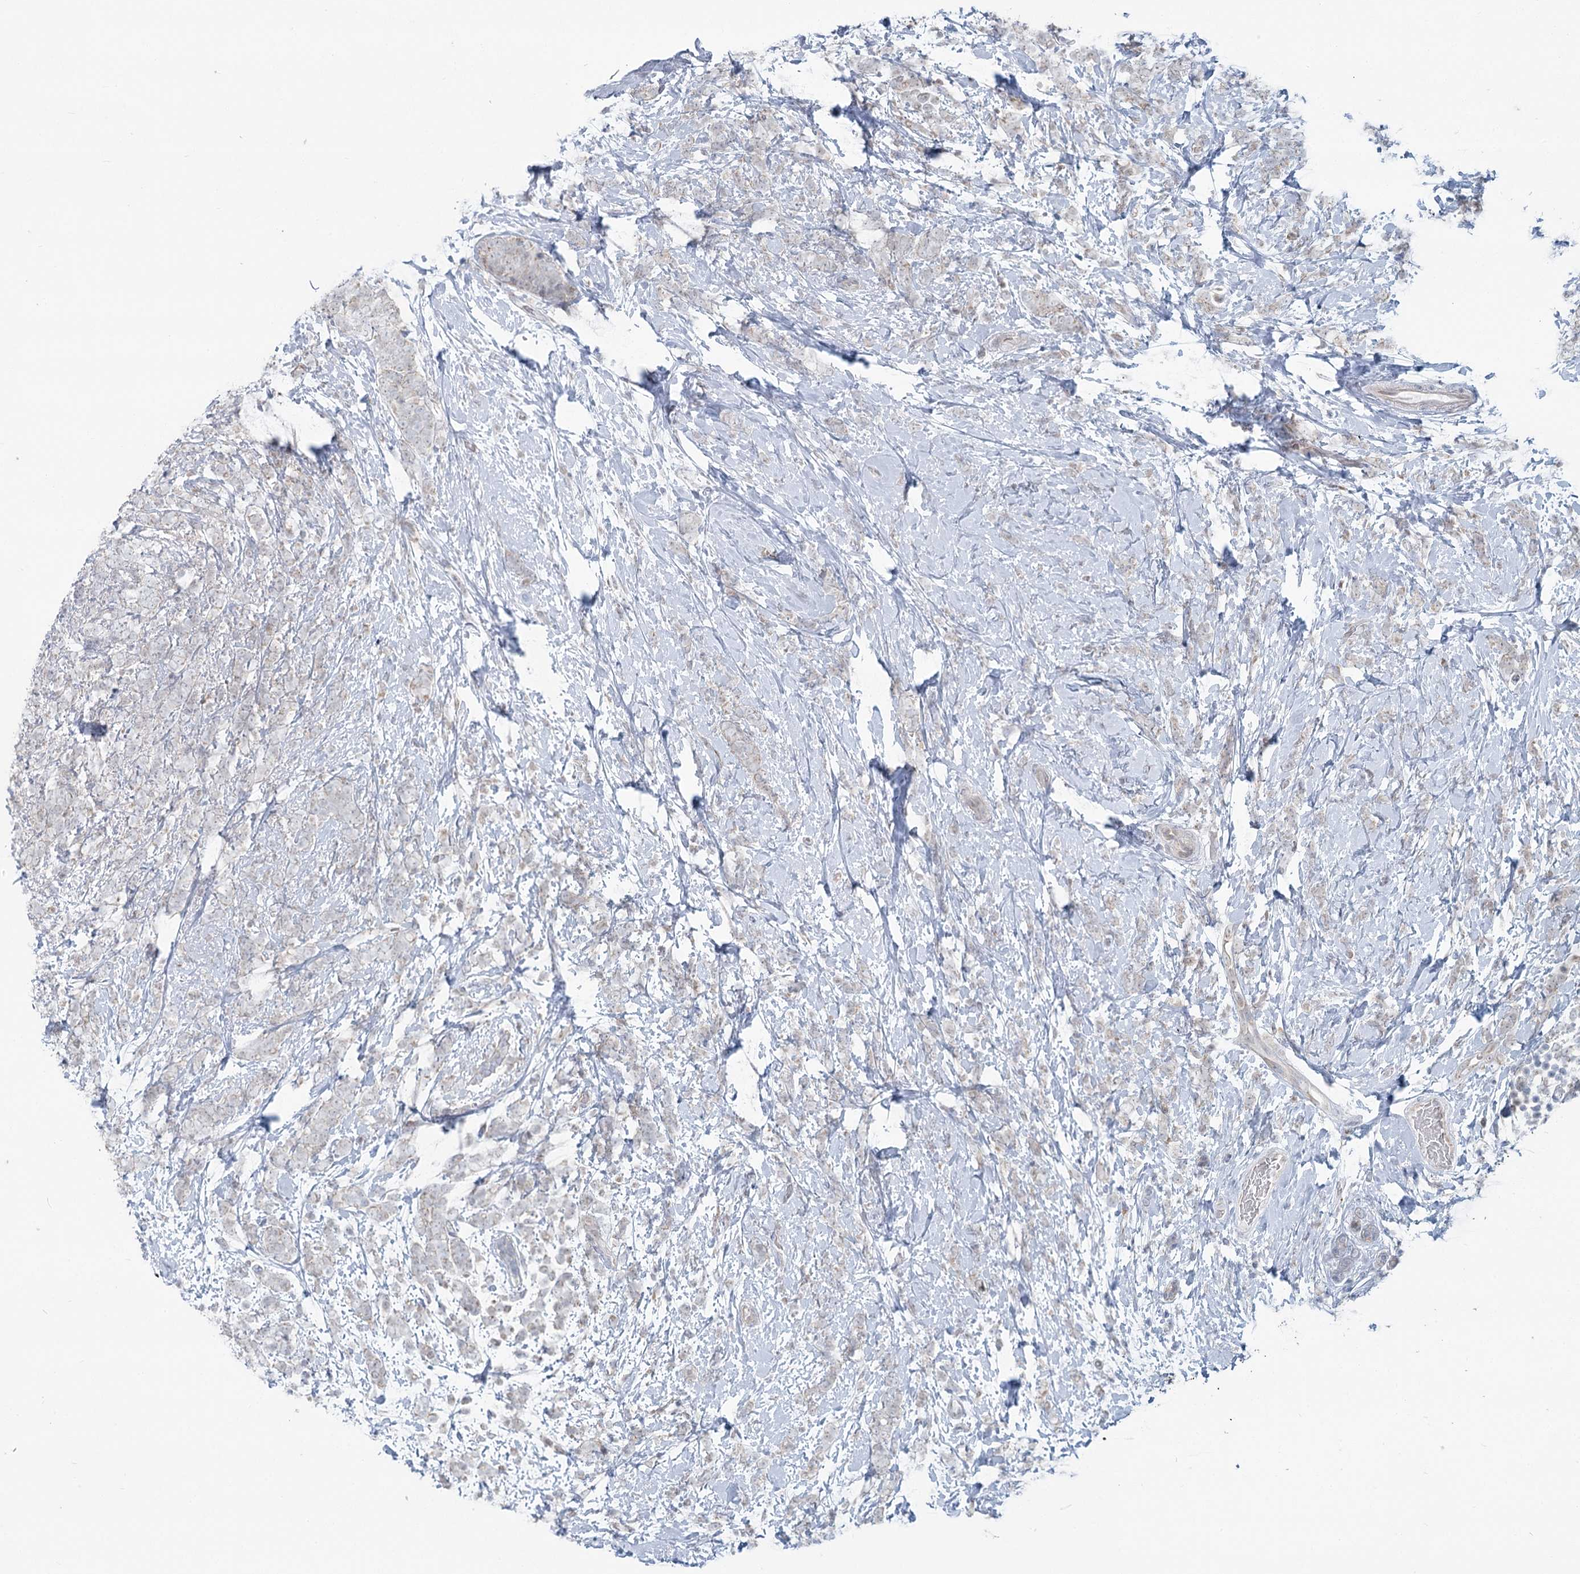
{"staining": {"intensity": "negative", "quantity": "none", "location": "none"}, "tissue": "breast cancer", "cell_type": "Tumor cells", "image_type": "cancer", "snomed": [{"axis": "morphology", "description": "Lobular carcinoma"}, {"axis": "topography", "description": "Breast"}], "caption": "Histopathology image shows no significant protein positivity in tumor cells of breast cancer.", "gene": "MTG1", "patient": {"sex": "female", "age": 58}}